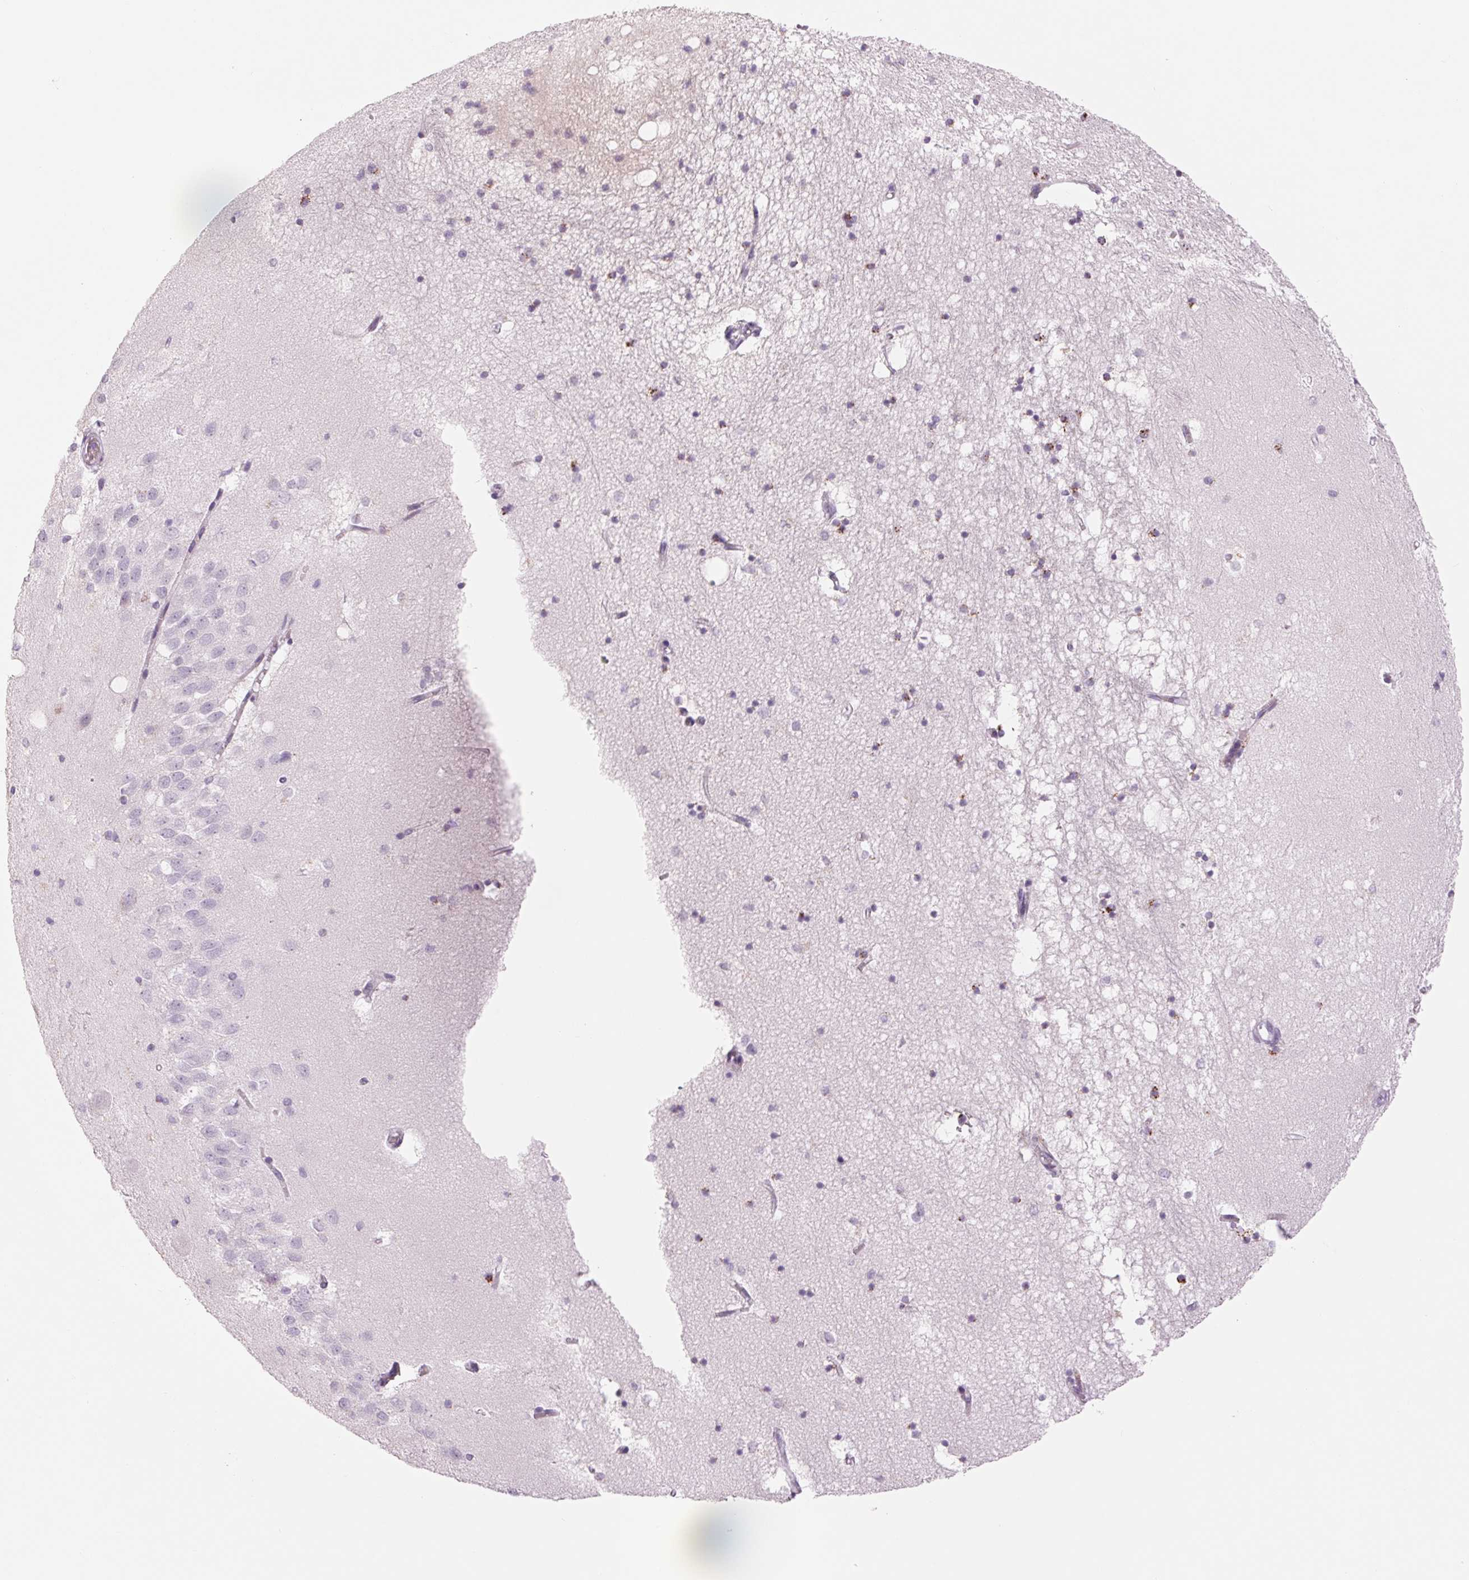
{"staining": {"intensity": "strong", "quantity": "25%-75%", "location": "cytoplasmic/membranous"}, "tissue": "hippocampus", "cell_type": "Glial cells", "image_type": "normal", "snomed": [{"axis": "morphology", "description": "Normal tissue, NOS"}, {"axis": "topography", "description": "Hippocampus"}], "caption": "Glial cells reveal high levels of strong cytoplasmic/membranous positivity in approximately 25%-75% of cells in benign hippocampus. Nuclei are stained in blue.", "gene": "GALNT7", "patient": {"sex": "male", "age": 58}}